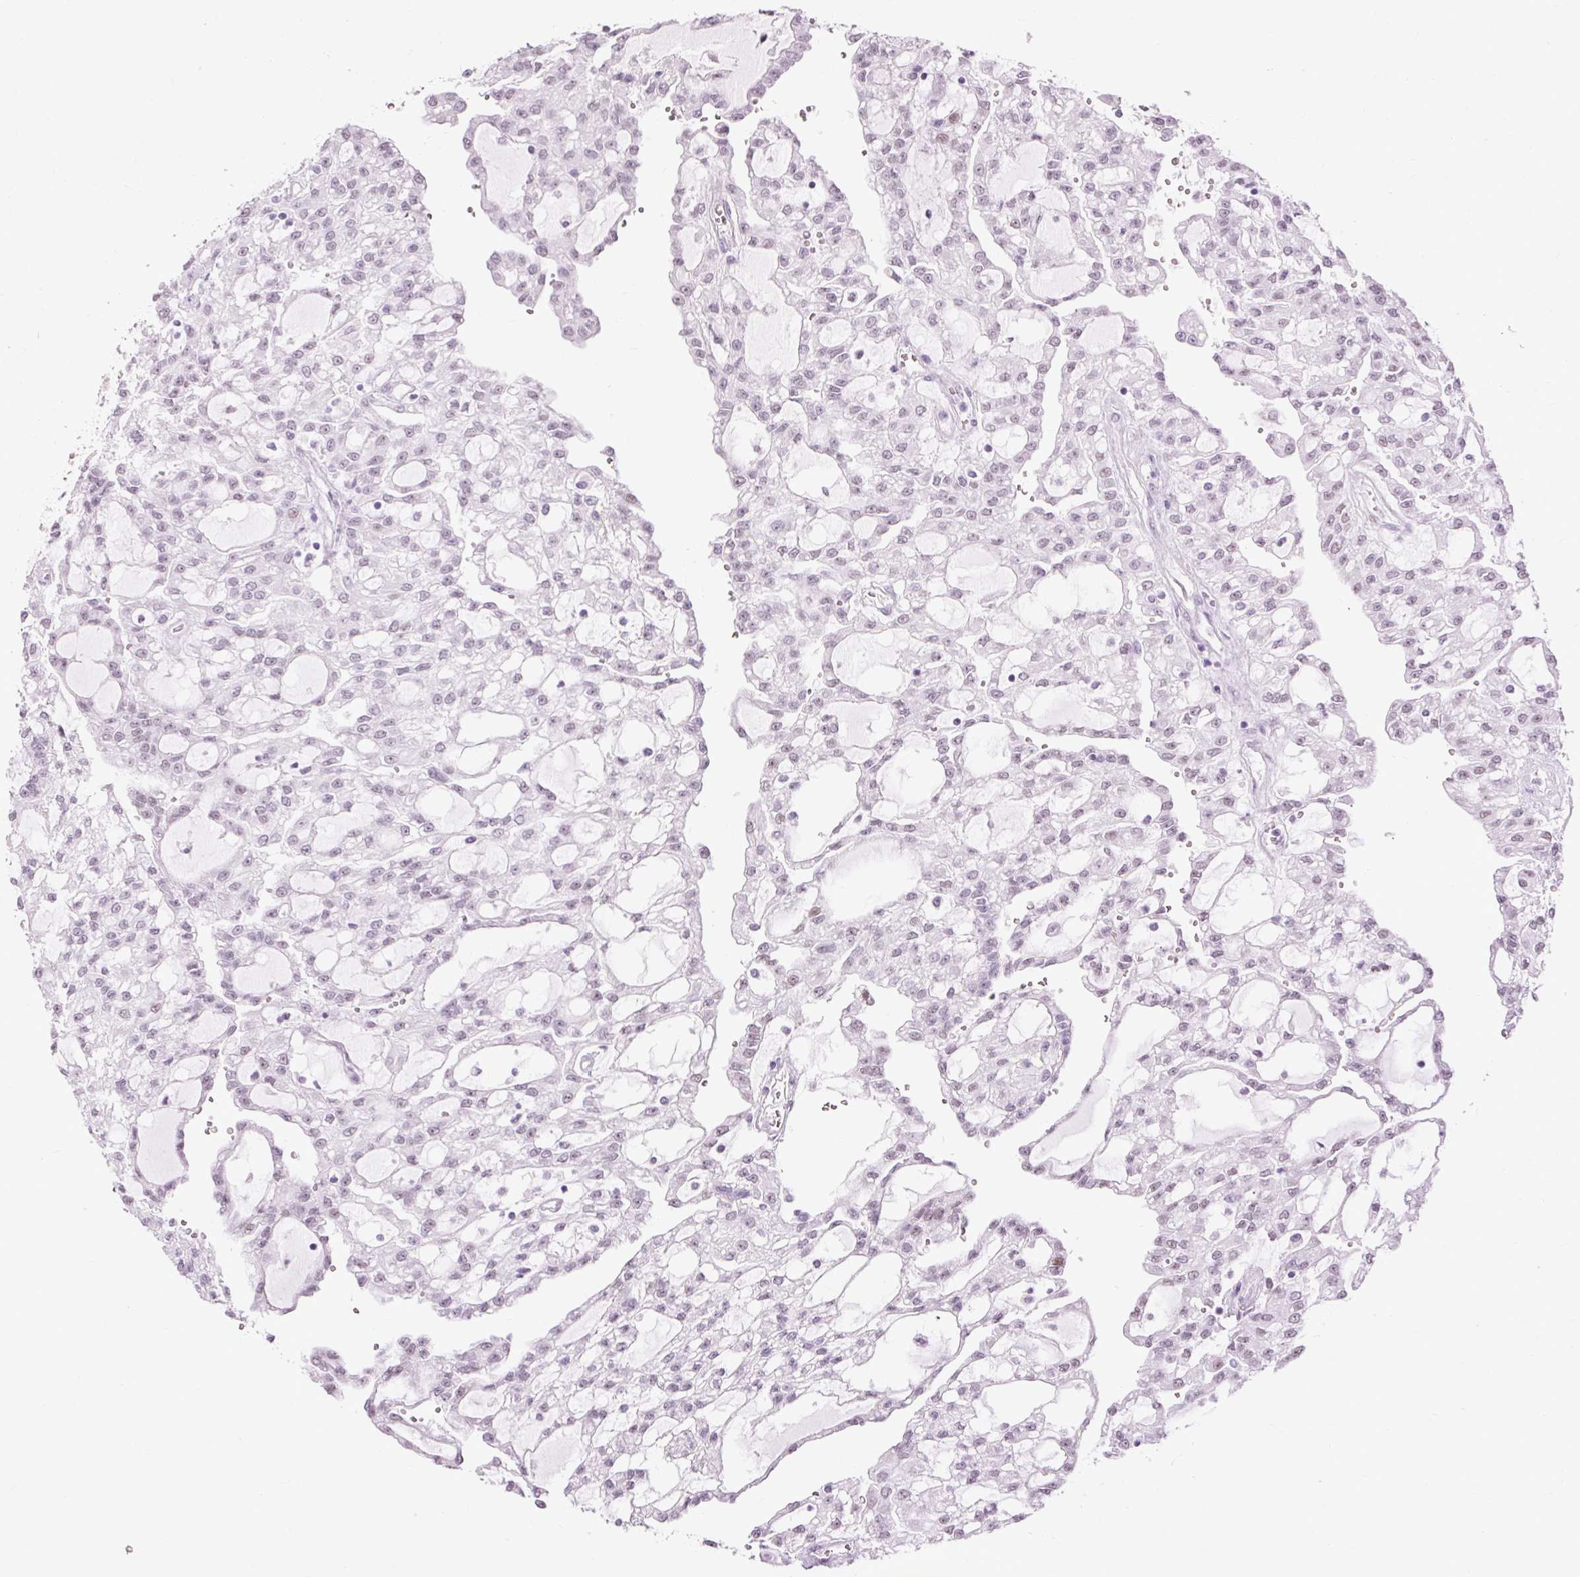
{"staining": {"intensity": "weak", "quantity": "25%-75%", "location": "nuclear"}, "tissue": "renal cancer", "cell_type": "Tumor cells", "image_type": "cancer", "snomed": [{"axis": "morphology", "description": "Adenocarcinoma, NOS"}, {"axis": "topography", "description": "Kidney"}], "caption": "Protein staining of renal adenocarcinoma tissue reveals weak nuclear positivity in about 25%-75% of tumor cells. (Brightfield microscopy of DAB IHC at high magnification).", "gene": "PDE6B", "patient": {"sex": "male", "age": 63}}